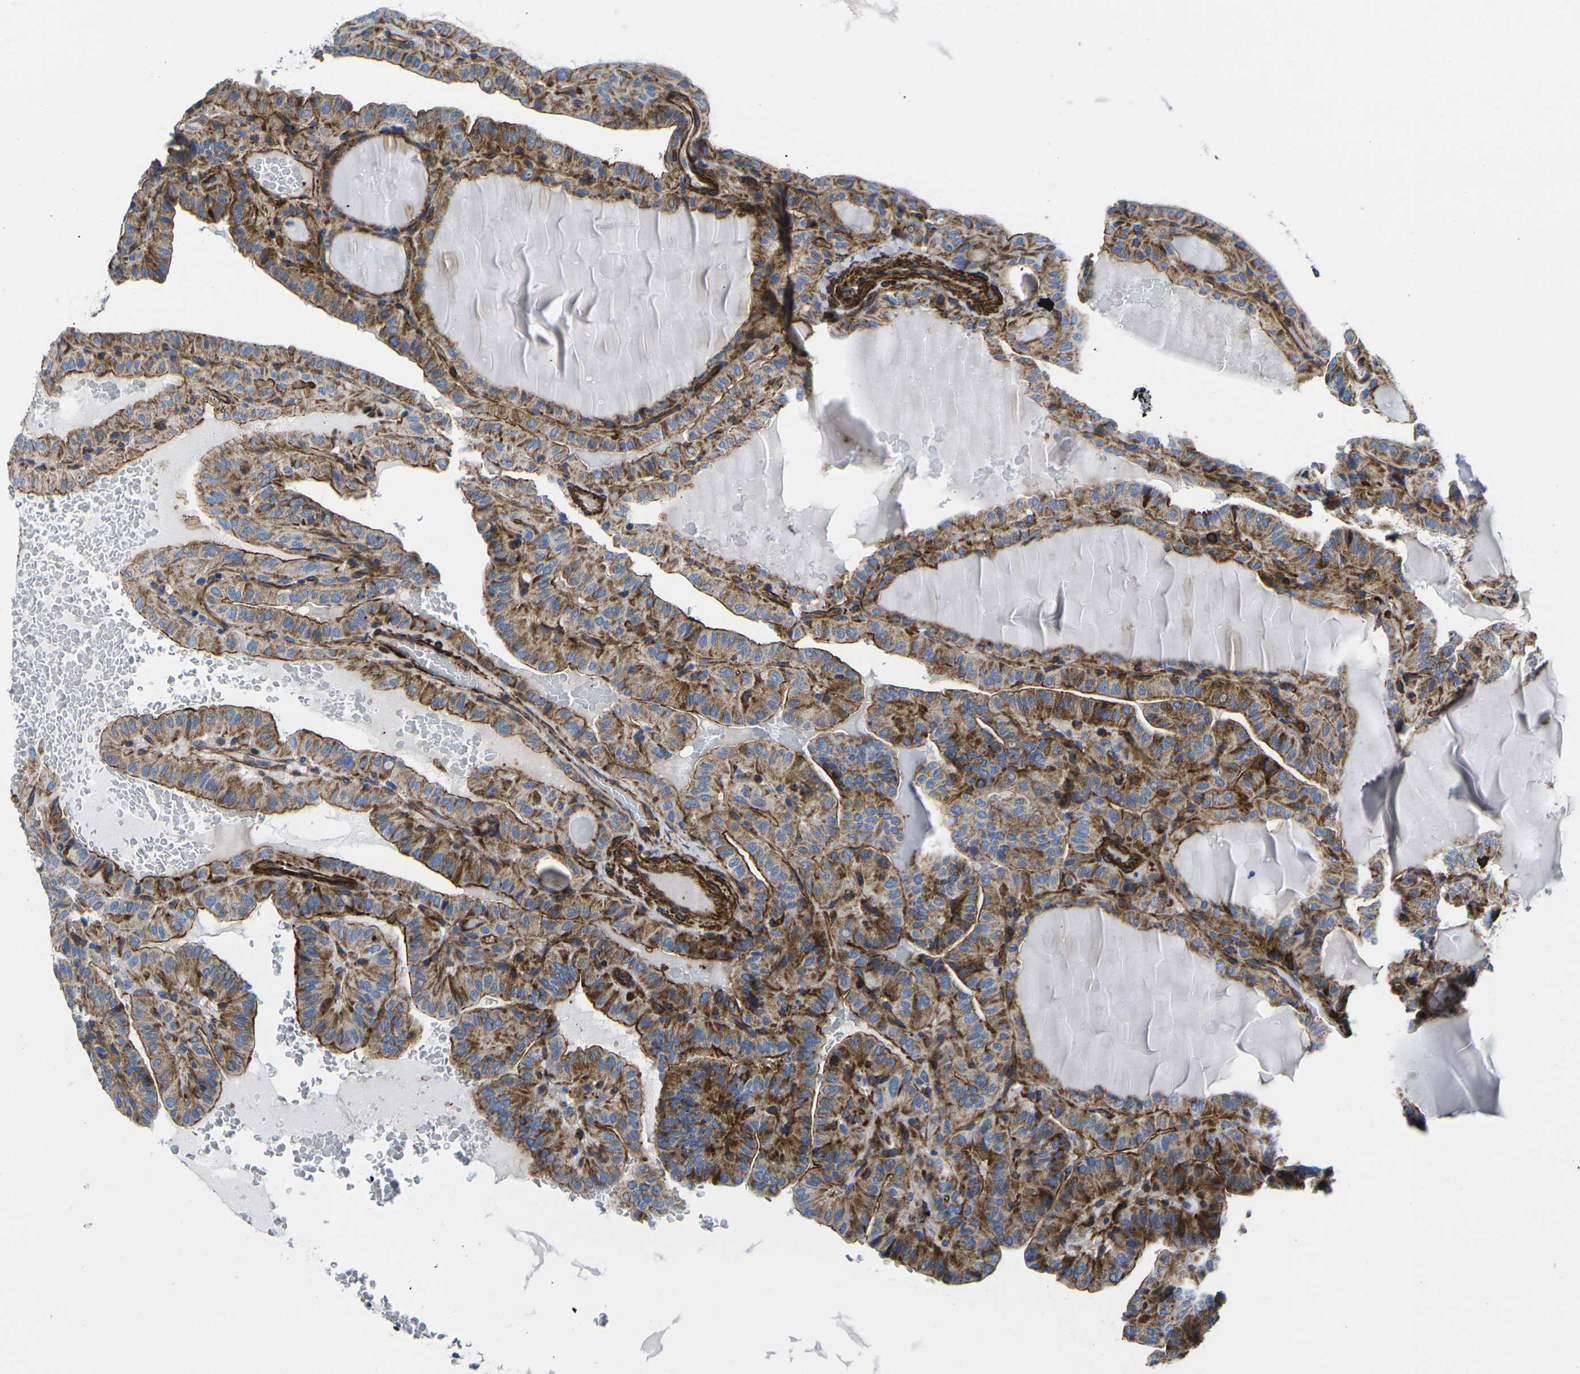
{"staining": {"intensity": "moderate", "quantity": ">75%", "location": "cytoplasmic/membranous"}, "tissue": "thyroid cancer", "cell_type": "Tumor cells", "image_type": "cancer", "snomed": [{"axis": "morphology", "description": "Papillary adenocarcinoma, NOS"}, {"axis": "topography", "description": "Thyroid gland"}], "caption": "Thyroid cancer stained for a protein demonstrates moderate cytoplasmic/membranous positivity in tumor cells. (DAB IHC, brown staining for protein, blue staining for nuclei).", "gene": "GPR4", "patient": {"sex": "male", "age": 77}}